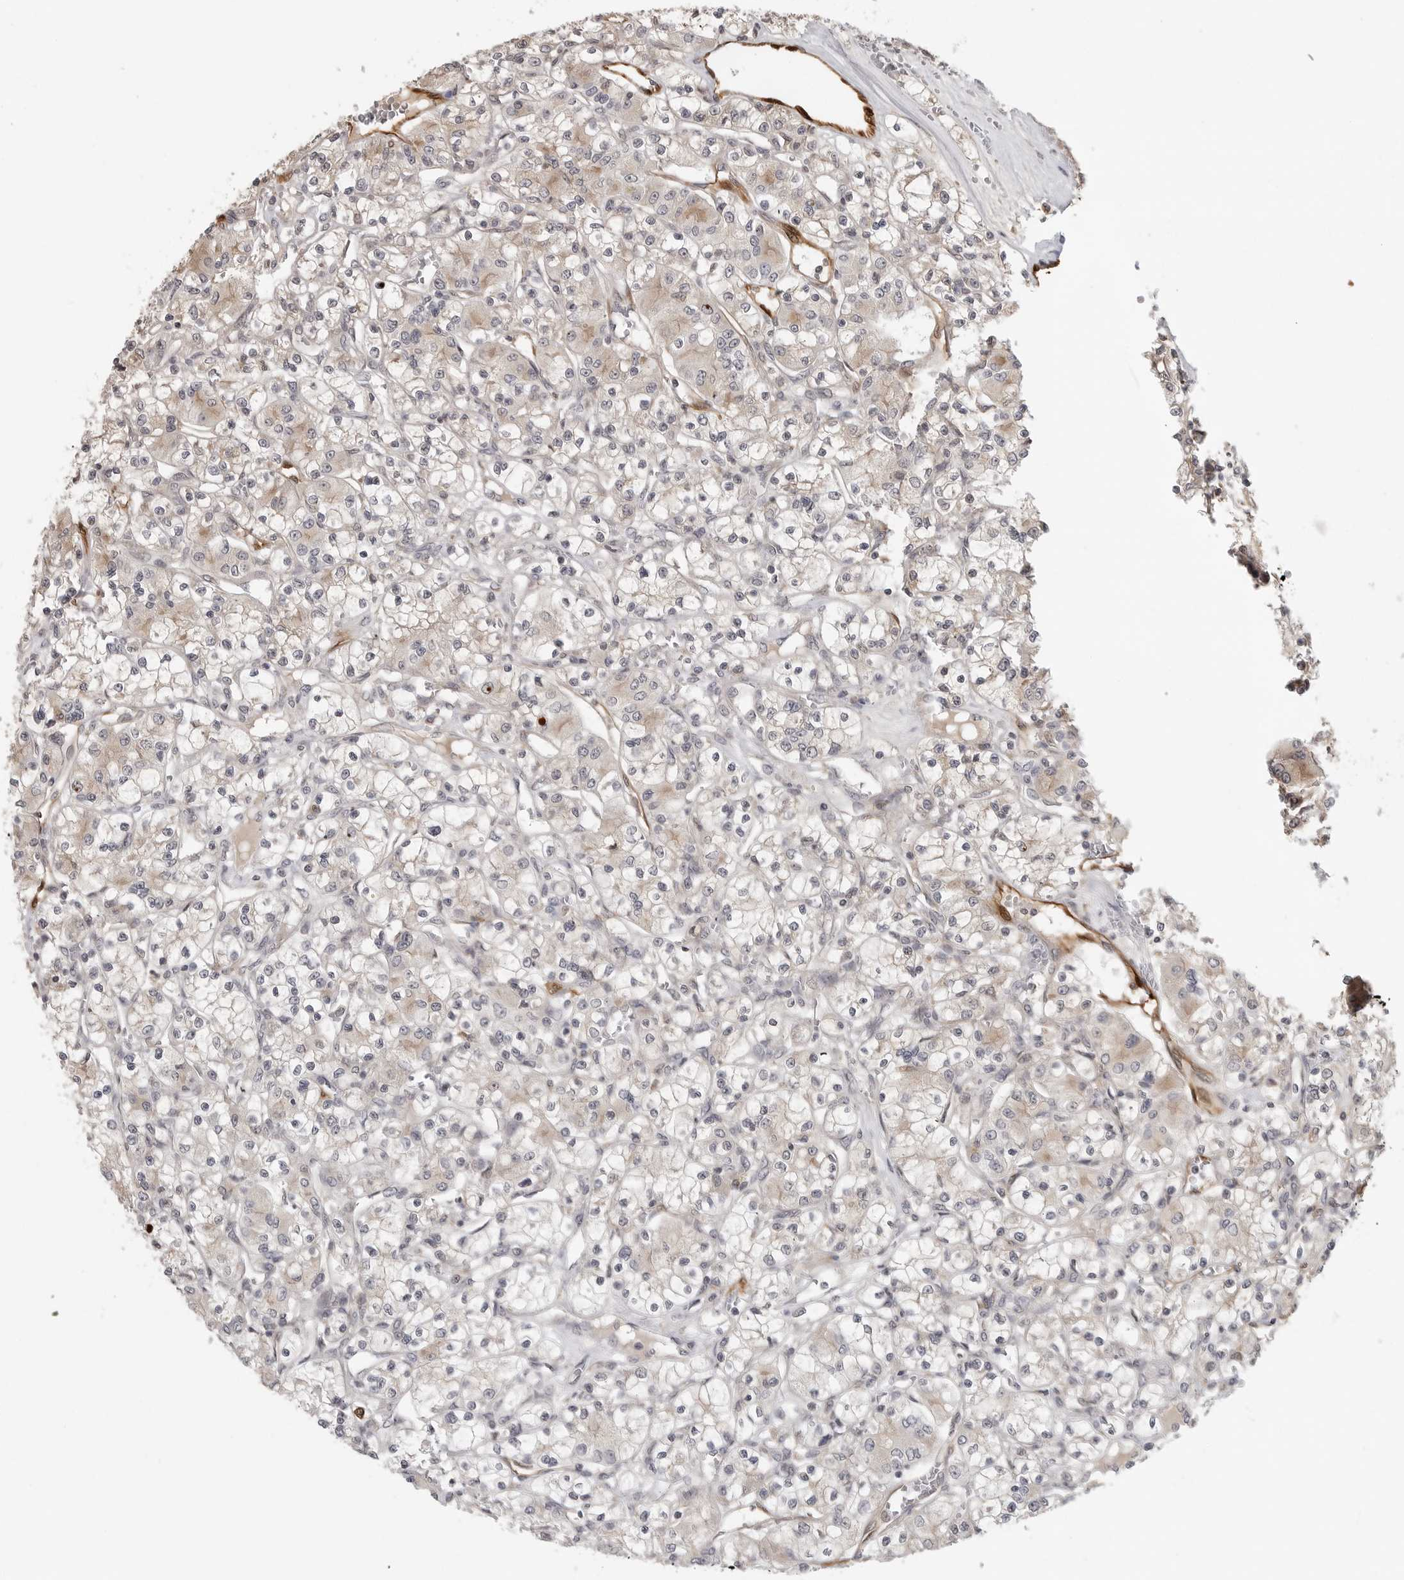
{"staining": {"intensity": "weak", "quantity": "<25%", "location": "cytoplasmic/membranous"}, "tissue": "renal cancer", "cell_type": "Tumor cells", "image_type": "cancer", "snomed": [{"axis": "morphology", "description": "Adenocarcinoma, NOS"}, {"axis": "topography", "description": "Kidney"}], "caption": "Immunohistochemistry micrograph of neoplastic tissue: renal cancer stained with DAB (3,3'-diaminobenzidine) displays no significant protein positivity in tumor cells. (DAB immunohistochemistry (IHC), high magnification).", "gene": "IDO1", "patient": {"sex": "female", "age": 59}}